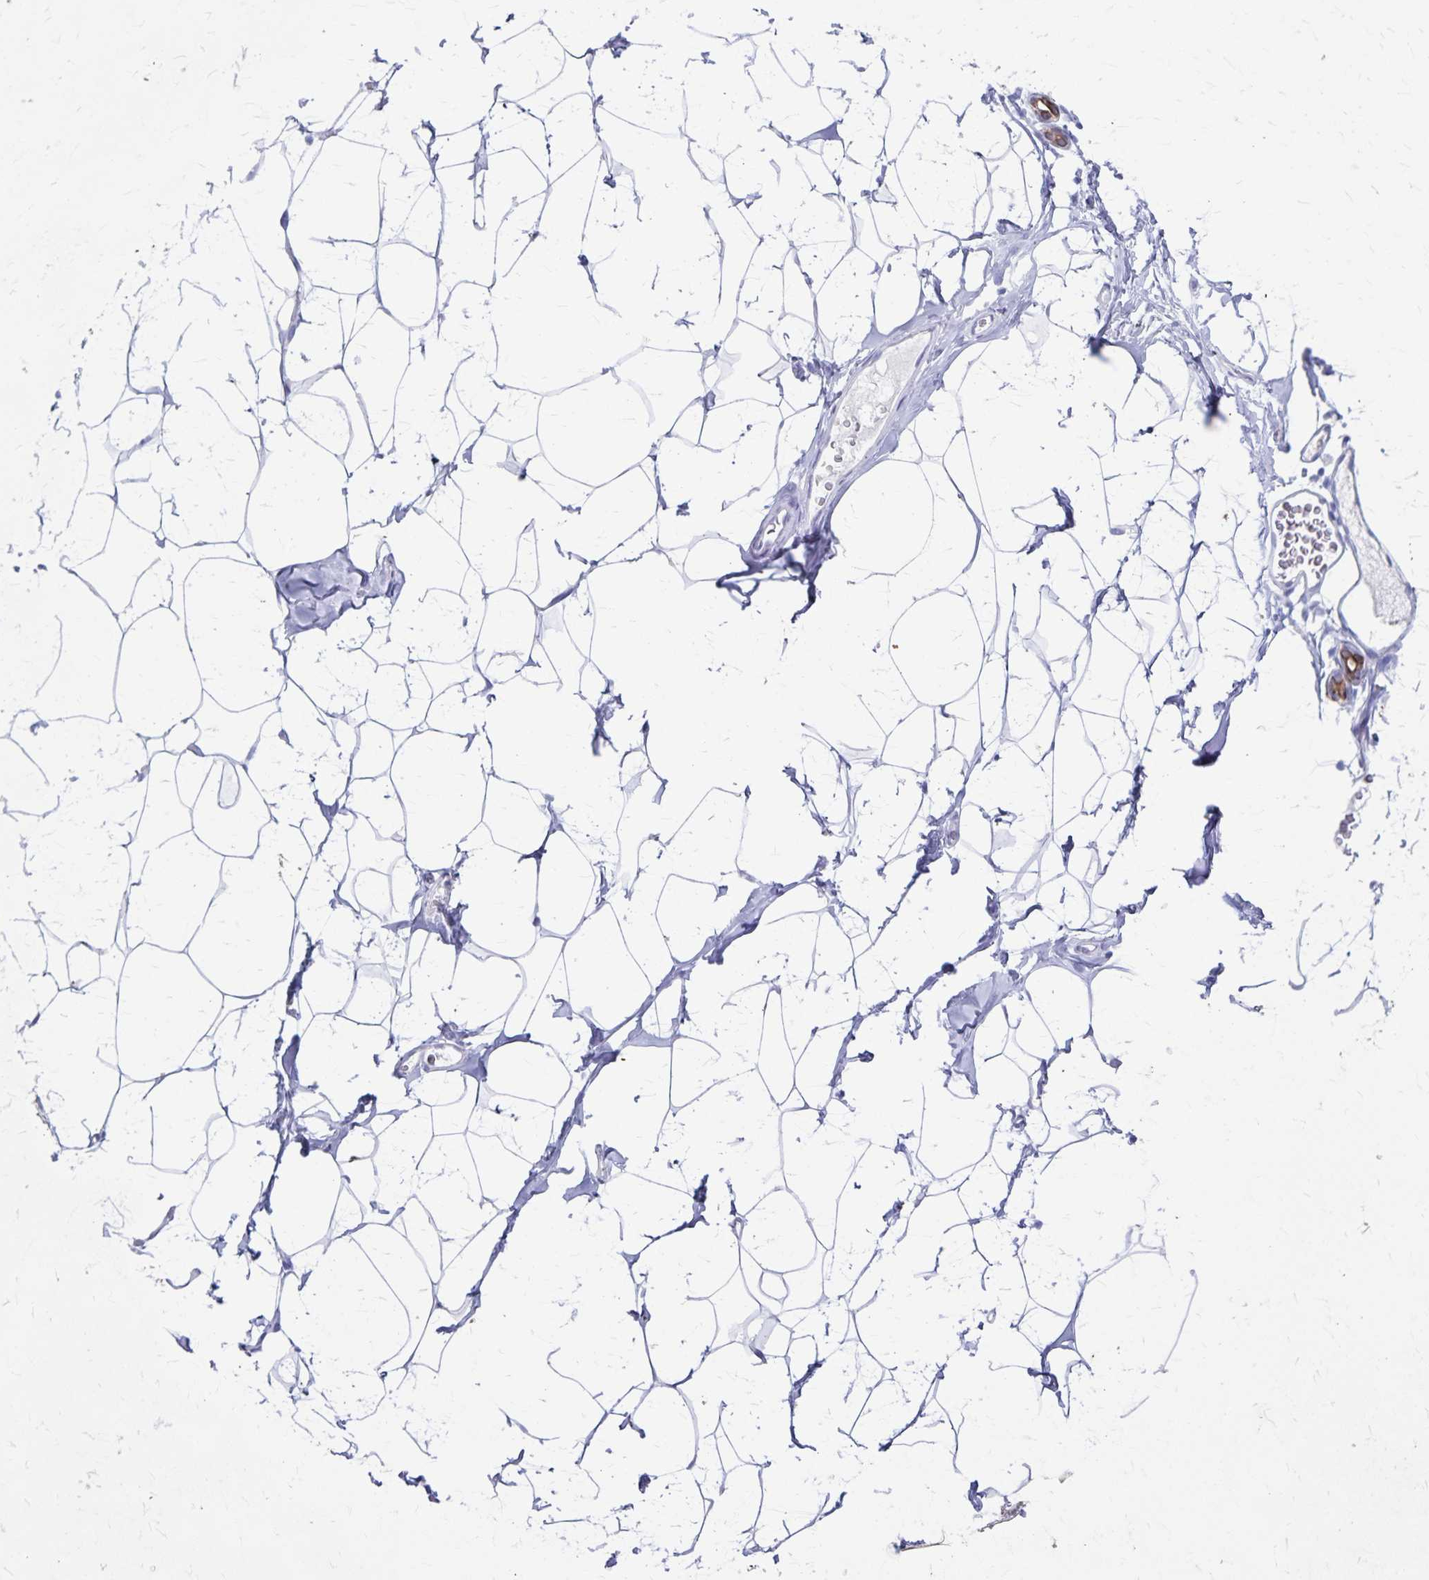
{"staining": {"intensity": "negative", "quantity": "none", "location": "none"}, "tissue": "breast", "cell_type": "Adipocytes", "image_type": "normal", "snomed": [{"axis": "morphology", "description": "Normal tissue, NOS"}, {"axis": "topography", "description": "Breast"}], "caption": "Adipocytes are negative for protein expression in unremarkable human breast. (Immunohistochemistry (ihc), brightfield microscopy, high magnification).", "gene": "GPBAR1", "patient": {"sex": "female", "age": 32}}